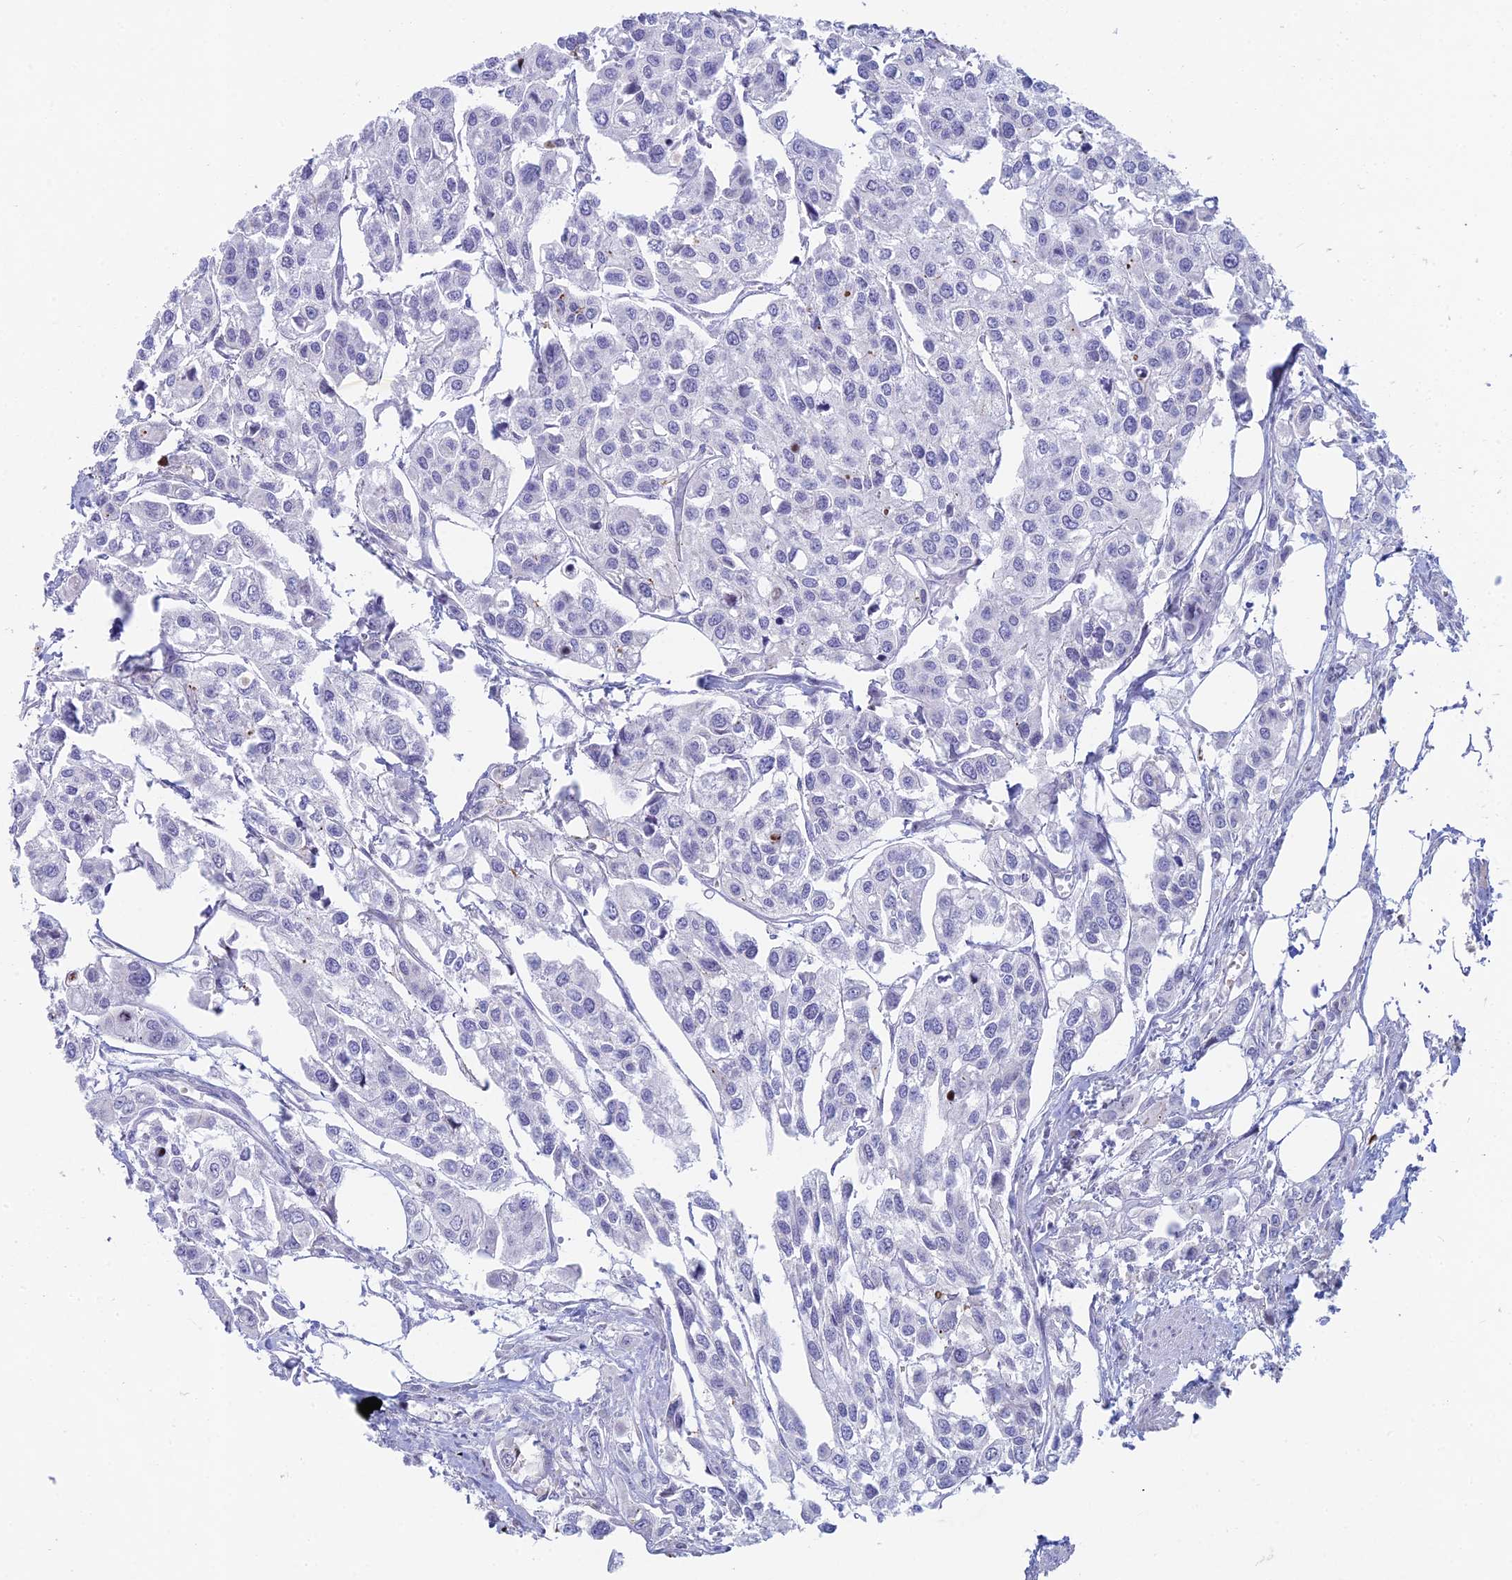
{"staining": {"intensity": "negative", "quantity": "none", "location": "none"}, "tissue": "urothelial cancer", "cell_type": "Tumor cells", "image_type": "cancer", "snomed": [{"axis": "morphology", "description": "Urothelial carcinoma, High grade"}, {"axis": "topography", "description": "Urinary bladder"}], "caption": "Immunohistochemistry of human urothelial cancer shows no positivity in tumor cells.", "gene": "REXO5", "patient": {"sex": "male", "age": 67}}